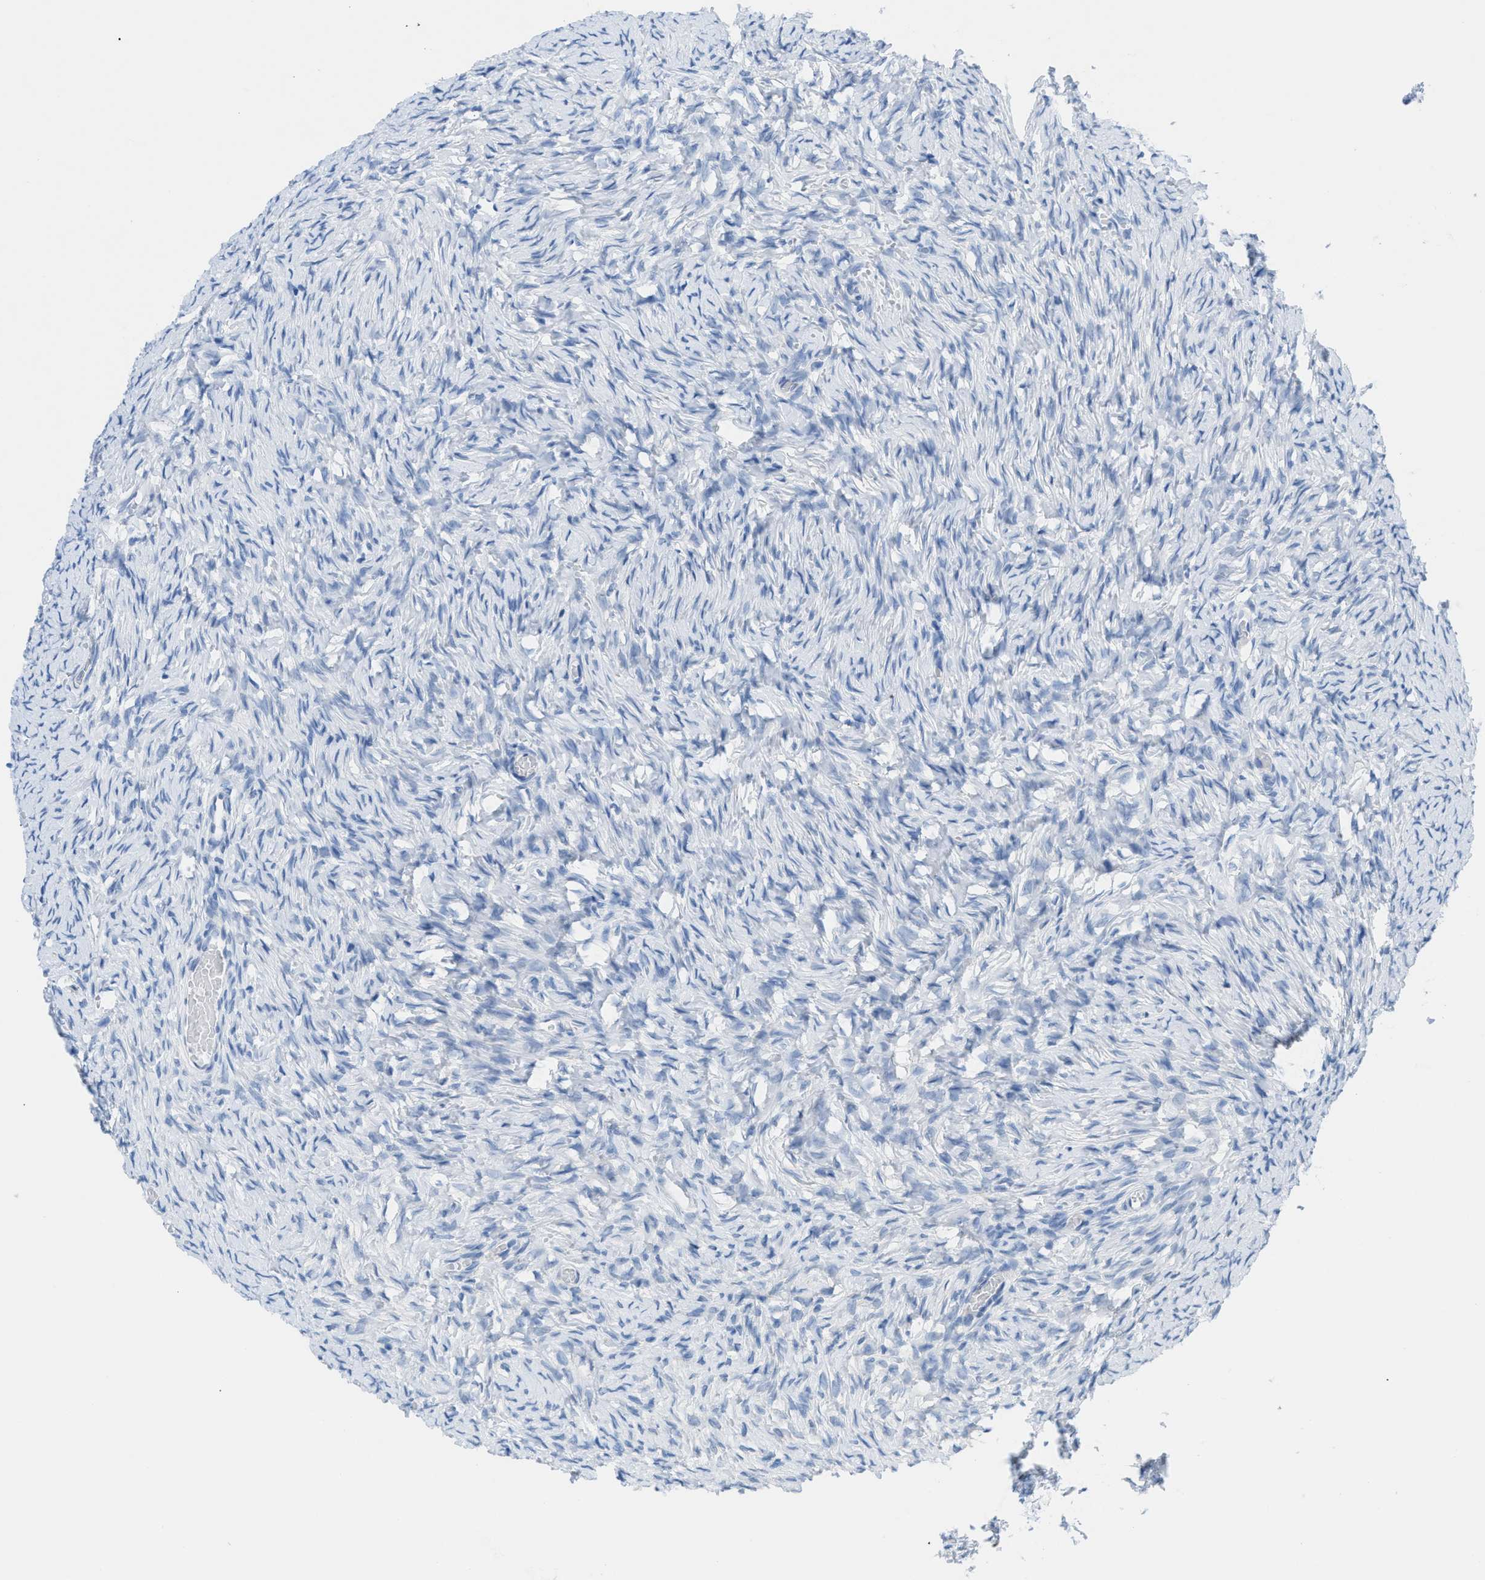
{"staining": {"intensity": "negative", "quantity": "none", "location": "none"}, "tissue": "ovary", "cell_type": "Ovarian stroma cells", "image_type": "normal", "snomed": [{"axis": "morphology", "description": "Normal tissue, NOS"}, {"axis": "topography", "description": "Ovary"}], "caption": "Image shows no protein positivity in ovarian stroma cells of normal ovary.", "gene": "FDCSP", "patient": {"sex": "female", "age": 27}}